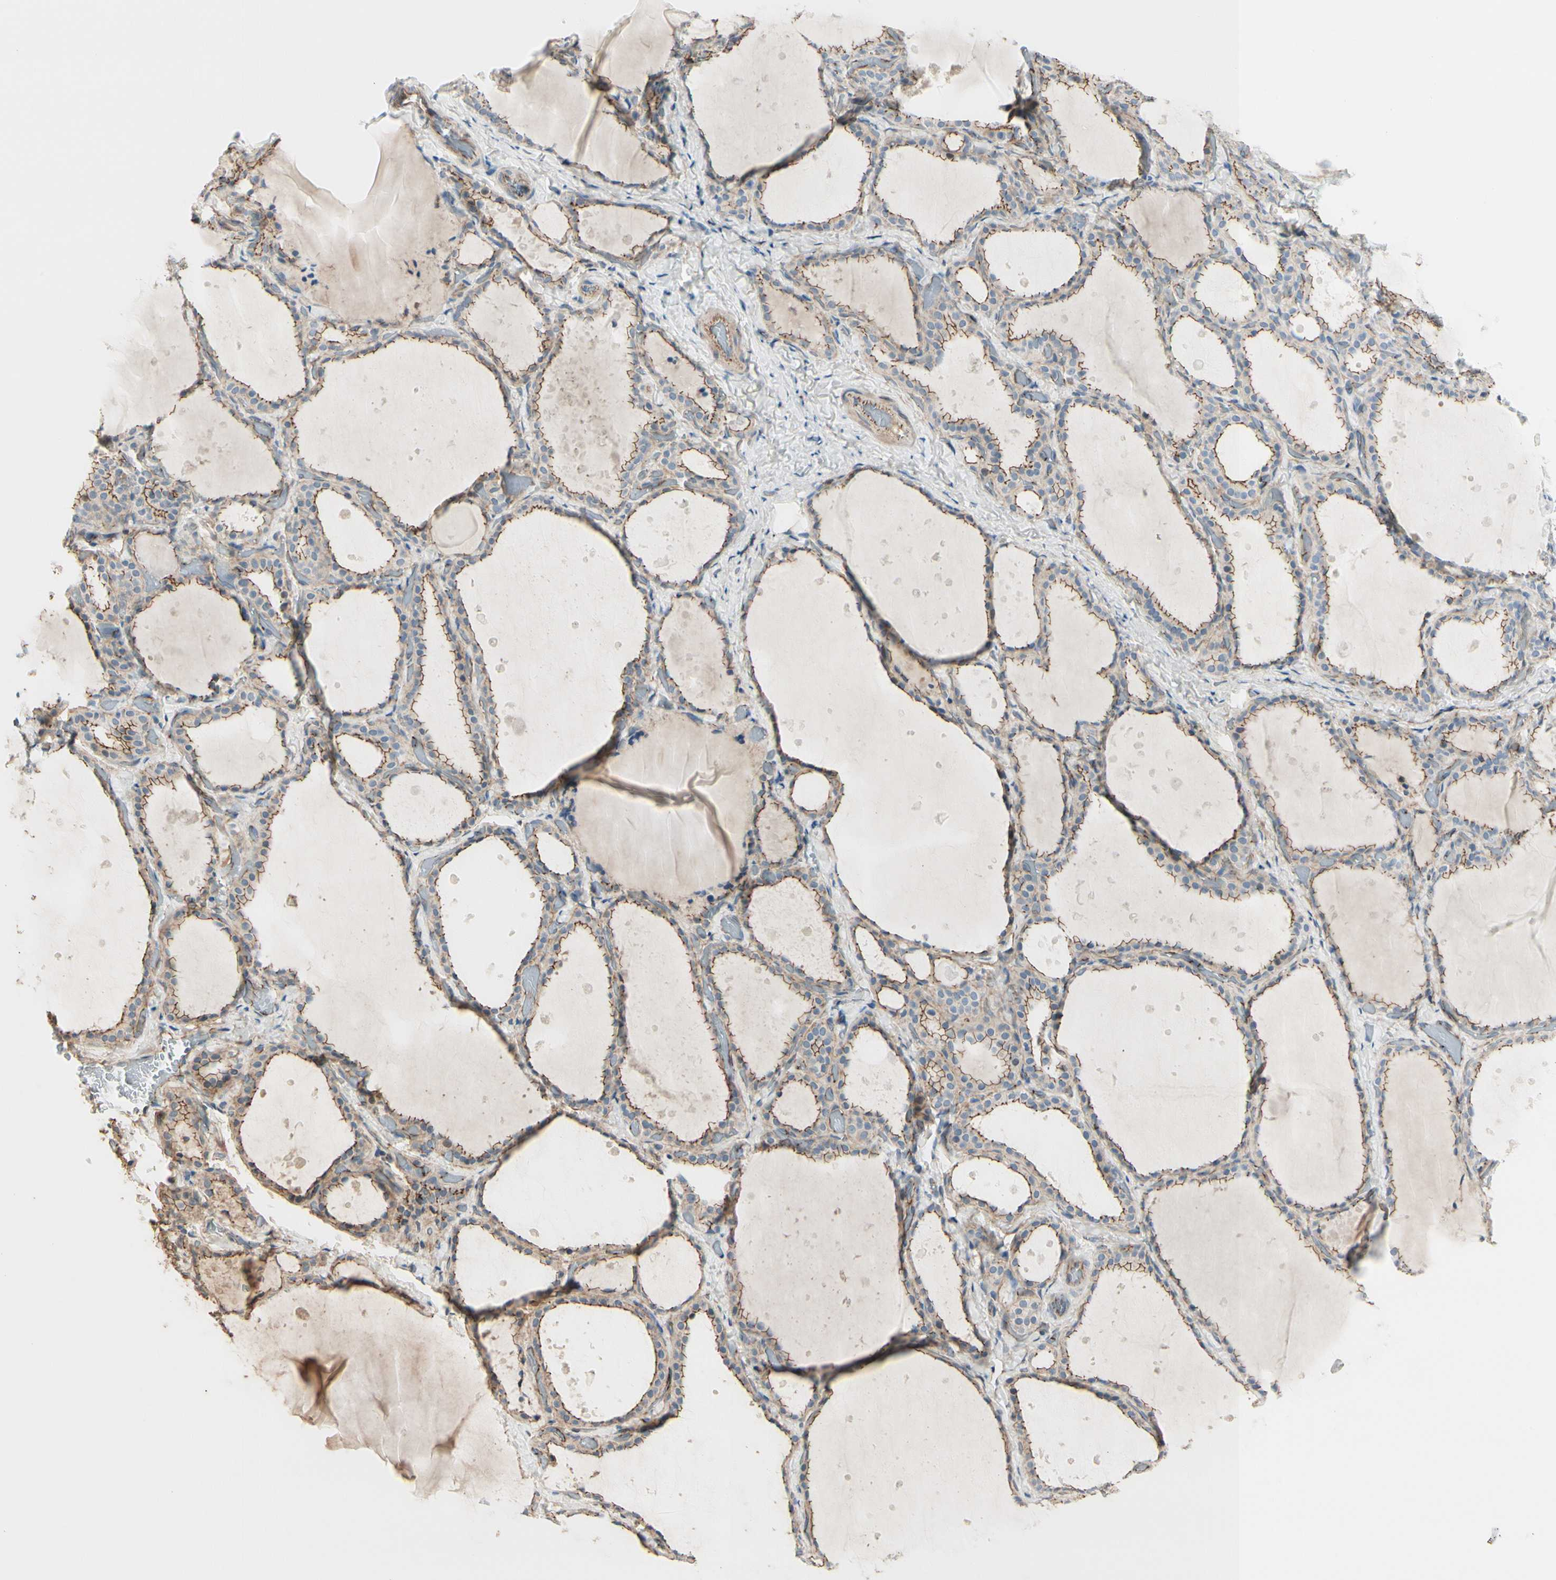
{"staining": {"intensity": "moderate", "quantity": "25%-75%", "location": "cytoplasmic/membranous"}, "tissue": "thyroid gland", "cell_type": "Glandular cells", "image_type": "normal", "snomed": [{"axis": "morphology", "description": "Normal tissue, NOS"}, {"axis": "topography", "description": "Thyroid gland"}], "caption": "Protein expression analysis of normal thyroid gland reveals moderate cytoplasmic/membranous positivity in about 25%-75% of glandular cells.", "gene": "TJP1", "patient": {"sex": "female", "age": 44}}